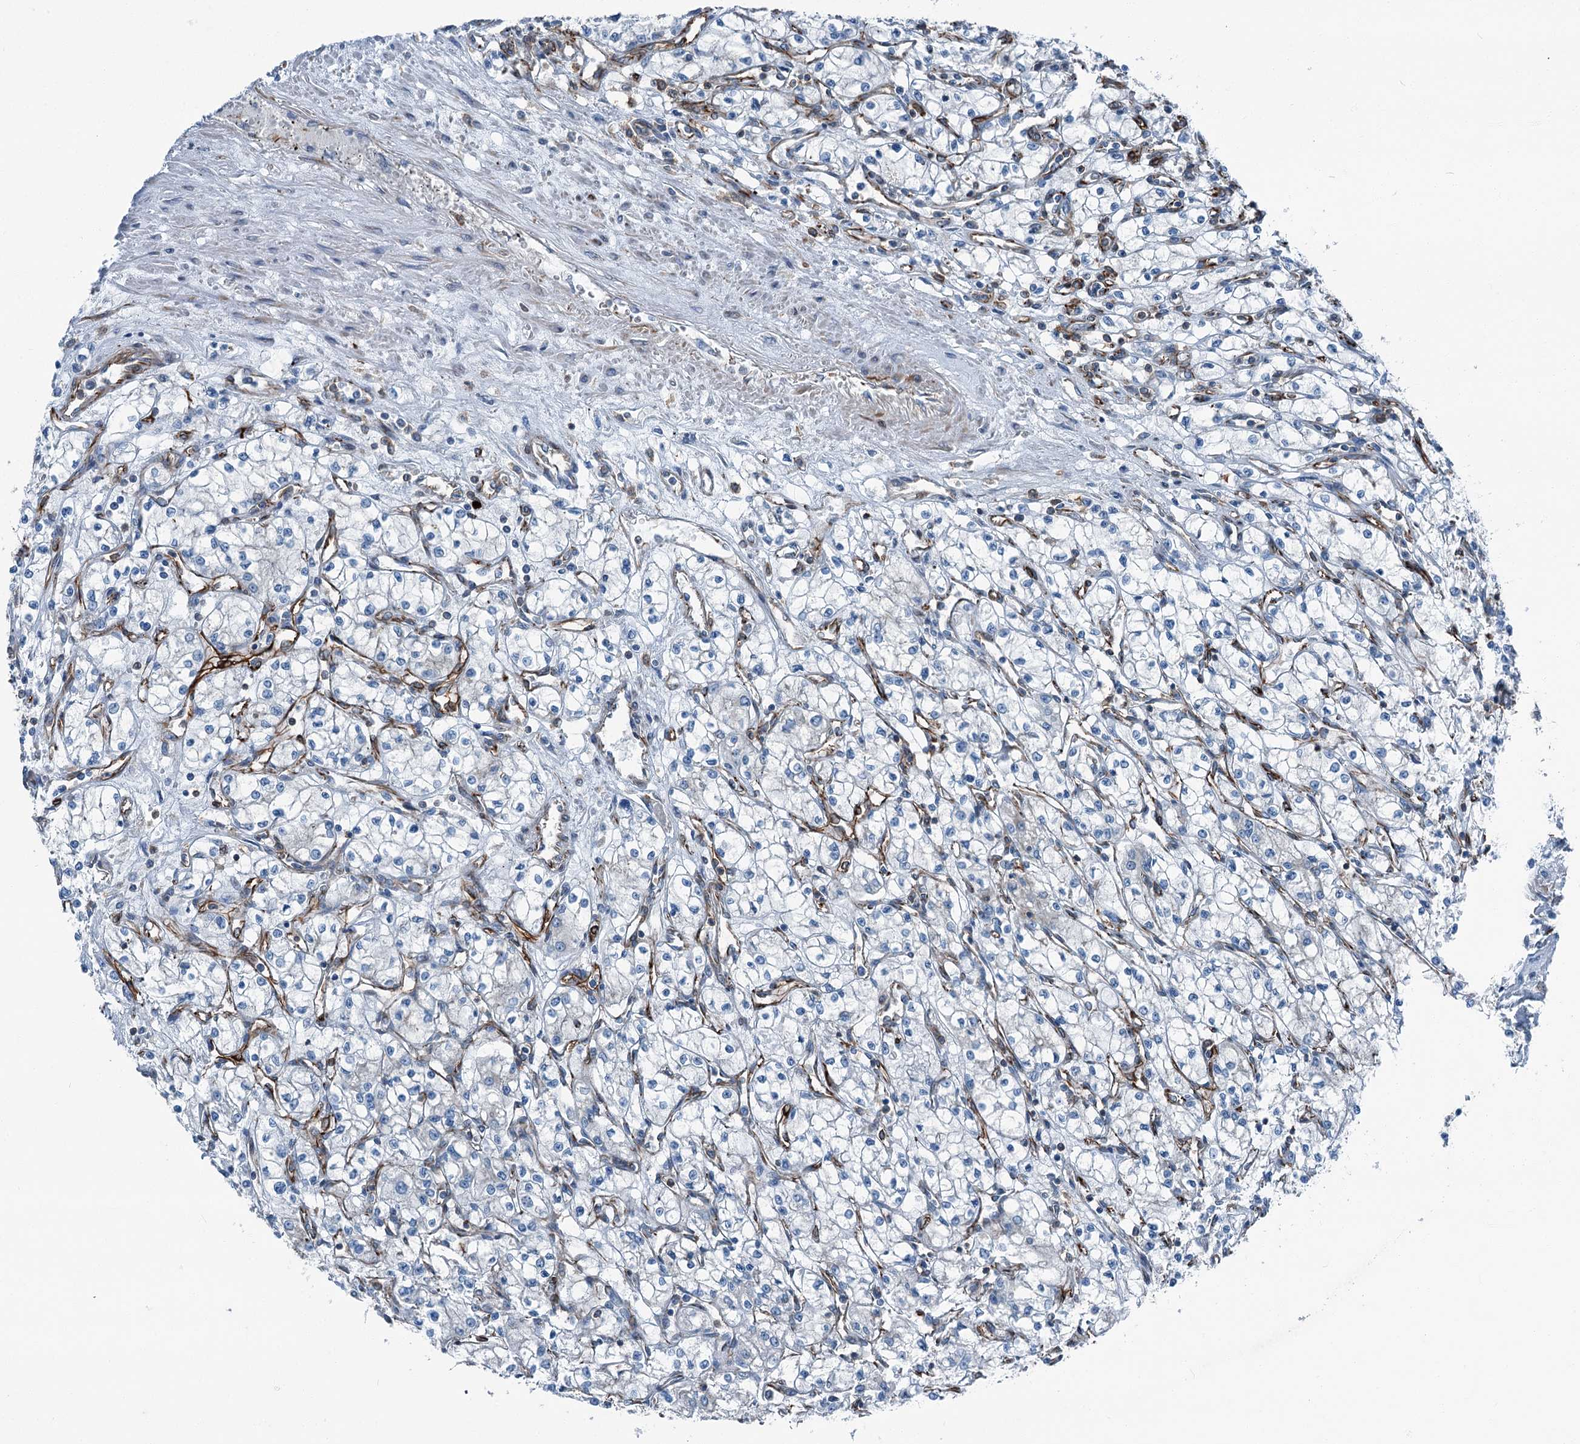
{"staining": {"intensity": "negative", "quantity": "none", "location": "none"}, "tissue": "renal cancer", "cell_type": "Tumor cells", "image_type": "cancer", "snomed": [{"axis": "morphology", "description": "Adenocarcinoma, NOS"}, {"axis": "topography", "description": "Kidney"}], "caption": "DAB (3,3'-diaminobenzidine) immunohistochemical staining of human renal cancer shows no significant positivity in tumor cells. (Immunohistochemistry (ihc), brightfield microscopy, high magnification).", "gene": "AXL", "patient": {"sex": "male", "age": 59}}